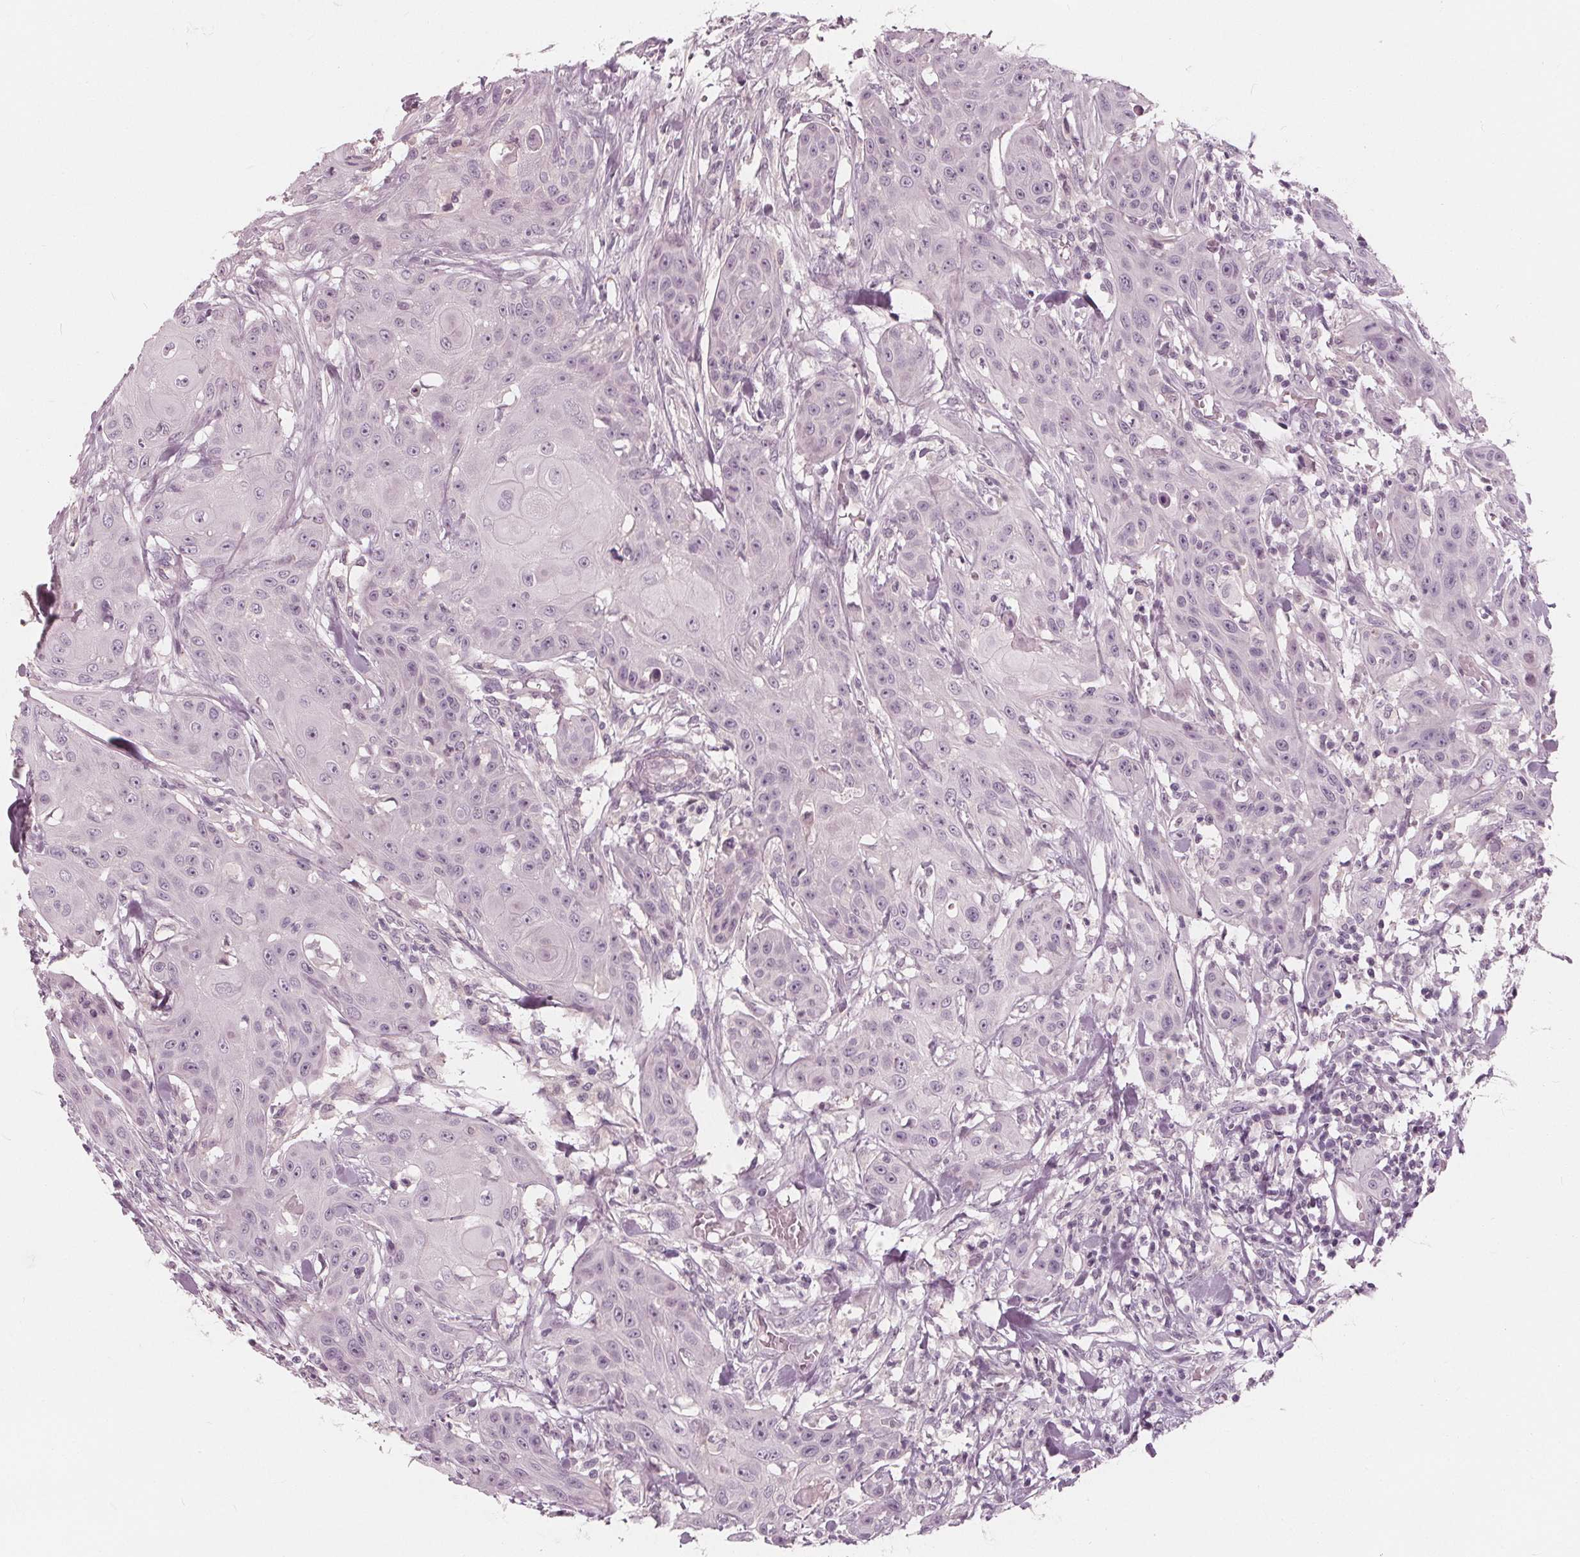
{"staining": {"intensity": "negative", "quantity": "none", "location": "none"}, "tissue": "head and neck cancer", "cell_type": "Tumor cells", "image_type": "cancer", "snomed": [{"axis": "morphology", "description": "Squamous cell carcinoma, NOS"}, {"axis": "topography", "description": "Oral tissue"}, {"axis": "topography", "description": "Head-Neck"}], "caption": "Immunohistochemistry image of neoplastic tissue: human squamous cell carcinoma (head and neck) stained with DAB exhibits no significant protein staining in tumor cells. (DAB IHC, high magnification).", "gene": "SAT2", "patient": {"sex": "female", "age": 55}}